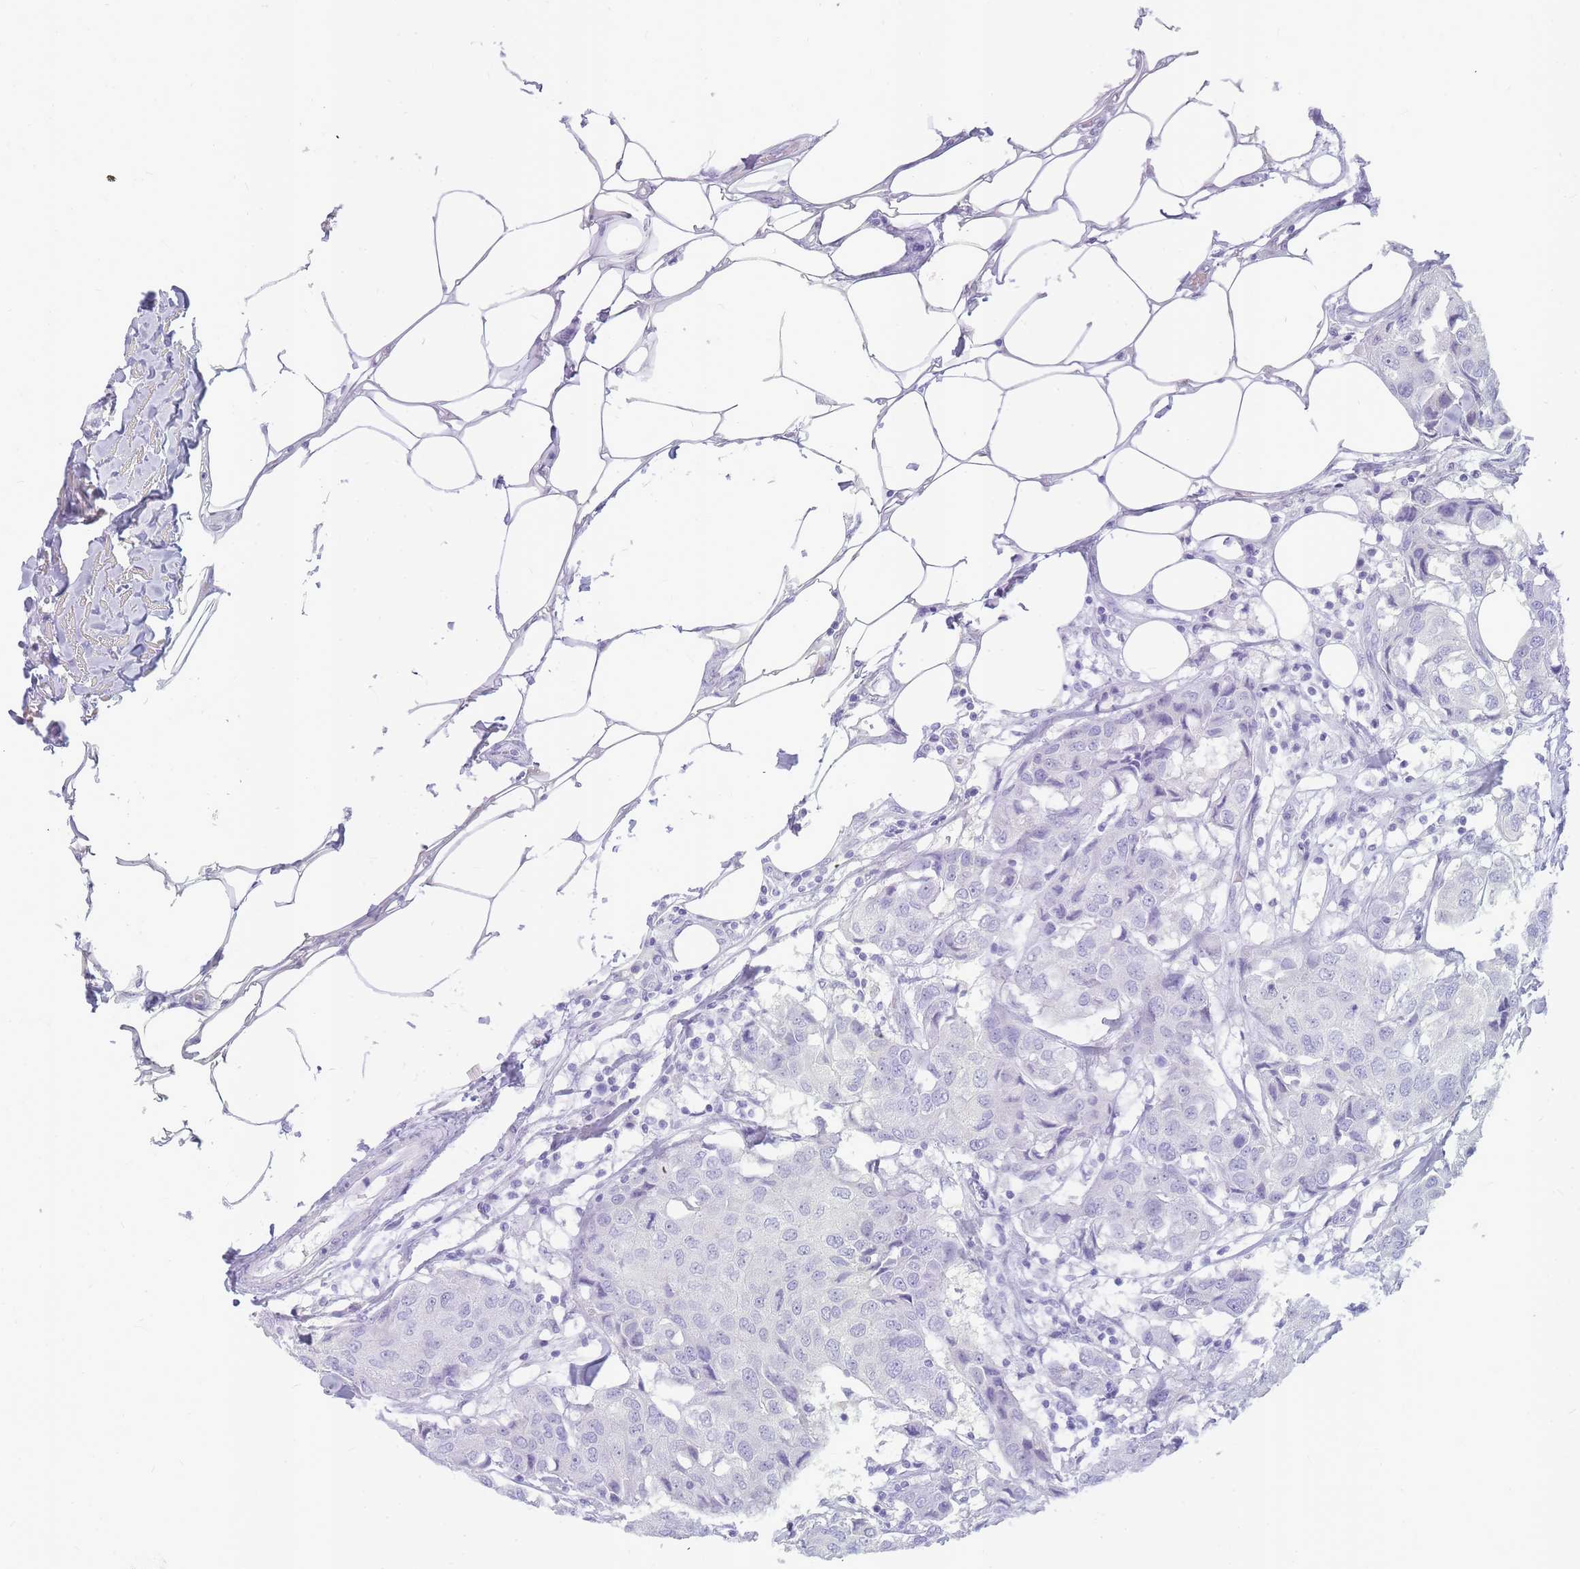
{"staining": {"intensity": "negative", "quantity": "none", "location": "none"}, "tissue": "breast cancer", "cell_type": "Tumor cells", "image_type": "cancer", "snomed": [{"axis": "morphology", "description": "Duct carcinoma"}, {"axis": "topography", "description": "Breast"}], "caption": "Tumor cells are negative for protein expression in human breast cancer (intraductal carcinoma).", "gene": "INS", "patient": {"sex": "female", "age": 80}}